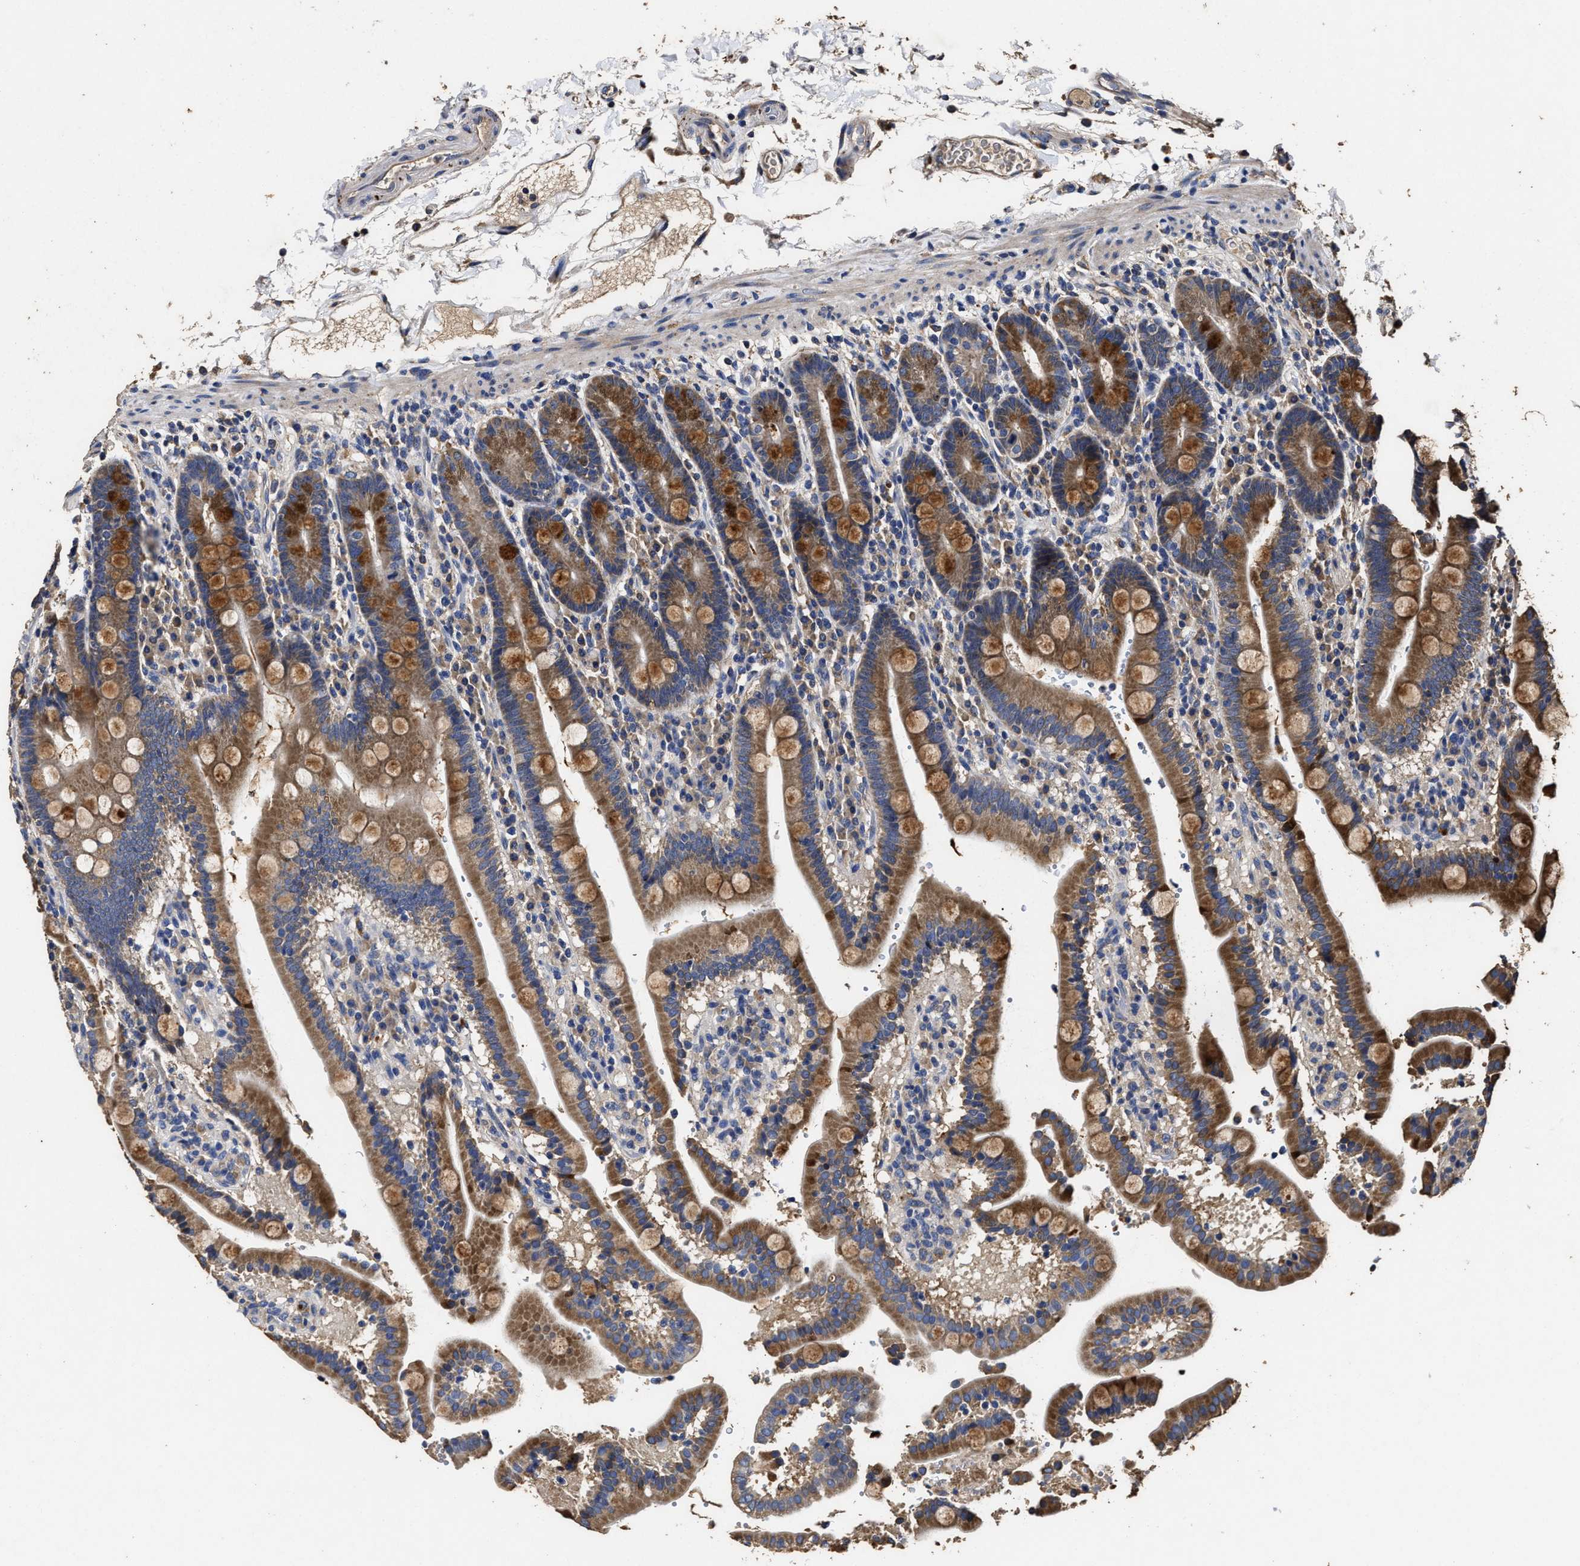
{"staining": {"intensity": "strong", "quantity": ">75%", "location": "cytoplasmic/membranous"}, "tissue": "duodenum", "cell_type": "Glandular cells", "image_type": "normal", "snomed": [{"axis": "morphology", "description": "Normal tissue, NOS"}, {"axis": "topography", "description": "Small intestine, NOS"}], "caption": "A brown stain labels strong cytoplasmic/membranous staining of a protein in glandular cells of benign human duodenum. (brown staining indicates protein expression, while blue staining denotes nuclei).", "gene": "PPM1K", "patient": {"sex": "female", "age": 71}}